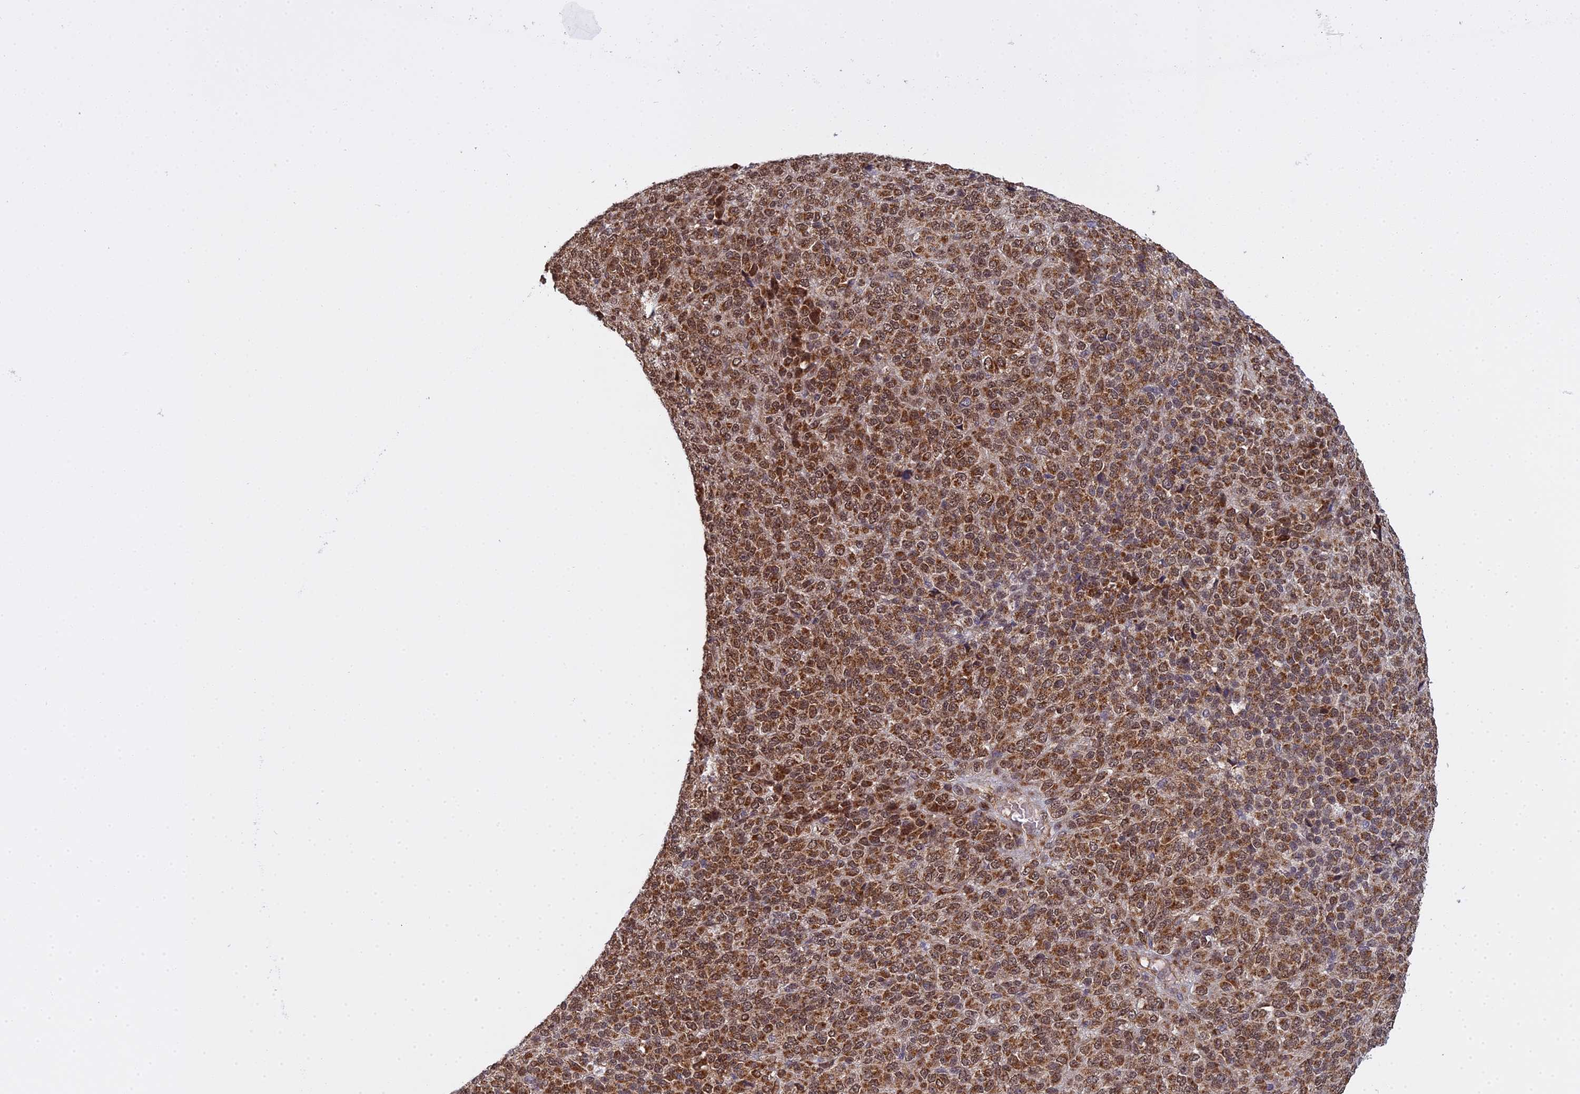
{"staining": {"intensity": "moderate", "quantity": ">75%", "location": "cytoplasmic/membranous,nuclear"}, "tissue": "melanoma", "cell_type": "Tumor cells", "image_type": "cancer", "snomed": [{"axis": "morphology", "description": "Malignant melanoma, Metastatic site"}, {"axis": "topography", "description": "Brain"}], "caption": "This histopathology image demonstrates immunohistochemistry staining of melanoma, with medium moderate cytoplasmic/membranous and nuclear positivity in about >75% of tumor cells.", "gene": "MEOX1", "patient": {"sex": "female", "age": 56}}